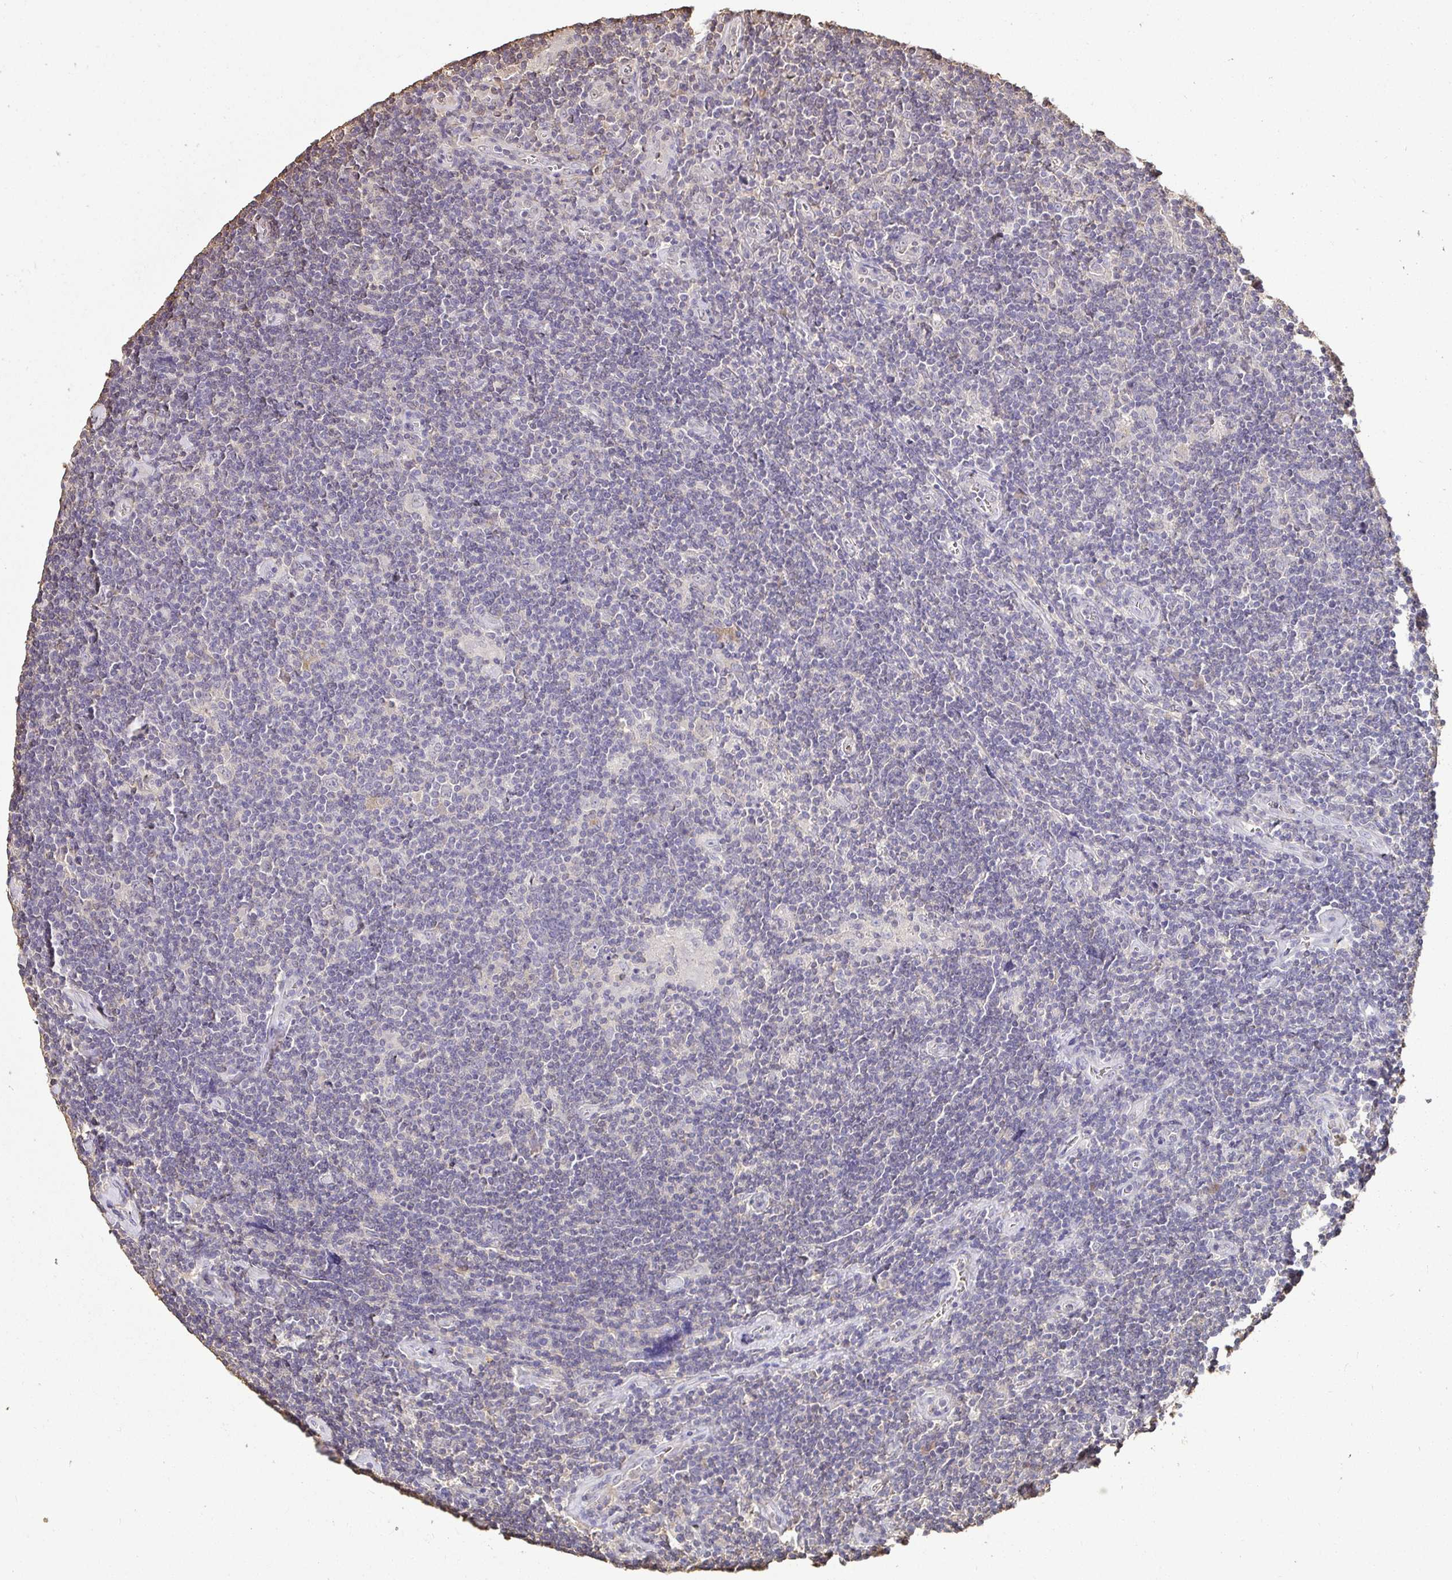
{"staining": {"intensity": "negative", "quantity": "none", "location": "none"}, "tissue": "lymphoma", "cell_type": "Tumor cells", "image_type": "cancer", "snomed": [{"axis": "morphology", "description": "Hodgkin's disease, NOS"}, {"axis": "topography", "description": "Lymph node"}], "caption": "Tumor cells show no significant expression in Hodgkin's disease. Brightfield microscopy of immunohistochemistry (IHC) stained with DAB (3,3'-diaminobenzidine) (brown) and hematoxylin (blue), captured at high magnification.", "gene": "MAPK8IP3", "patient": {"sex": "male", "age": 40}}